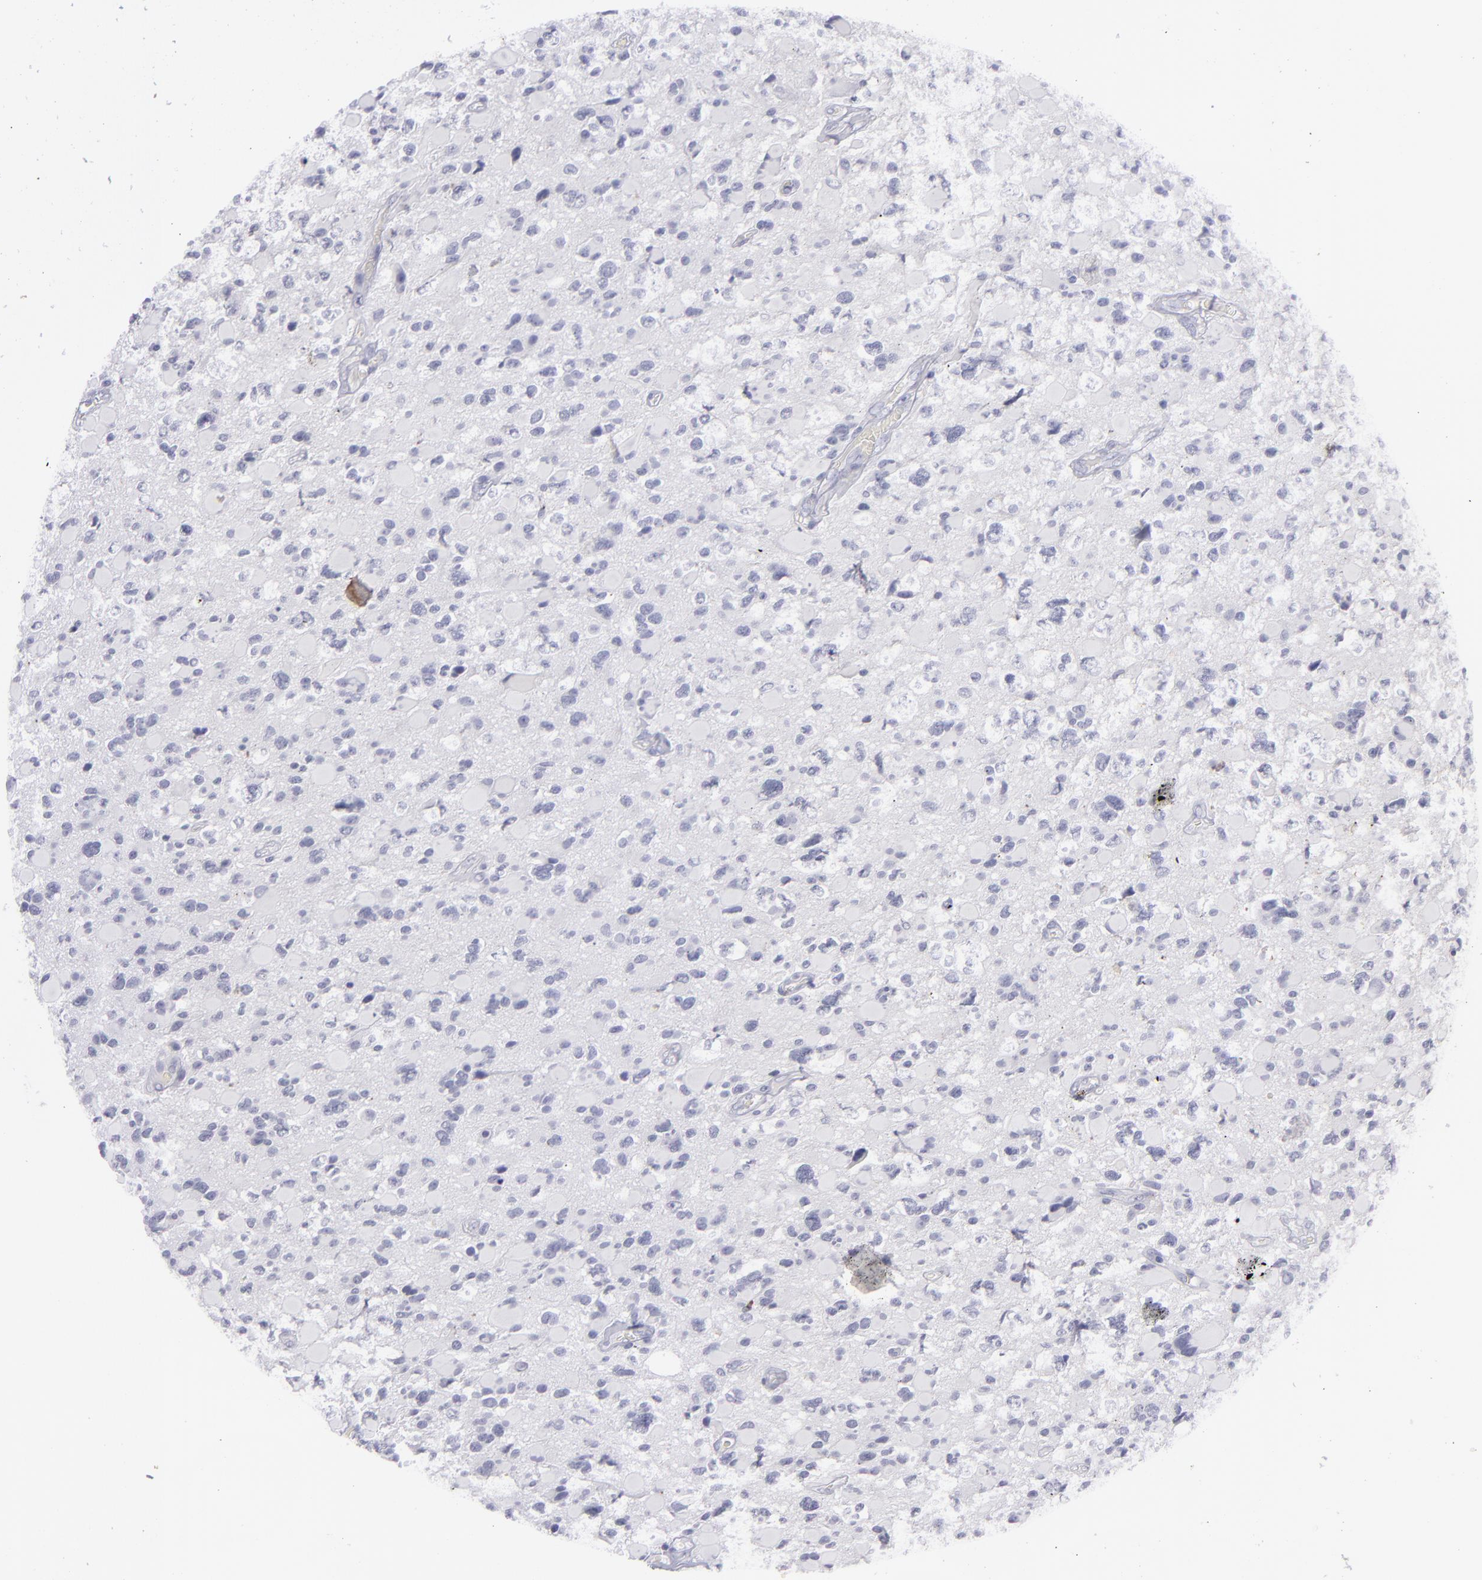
{"staining": {"intensity": "negative", "quantity": "none", "location": "none"}, "tissue": "glioma", "cell_type": "Tumor cells", "image_type": "cancer", "snomed": [{"axis": "morphology", "description": "Glioma, malignant, High grade"}, {"axis": "topography", "description": "Brain"}], "caption": "Tumor cells are negative for brown protein staining in glioma.", "gene": "ITGB4", "patient": {"sex": "female", "age": 37}}